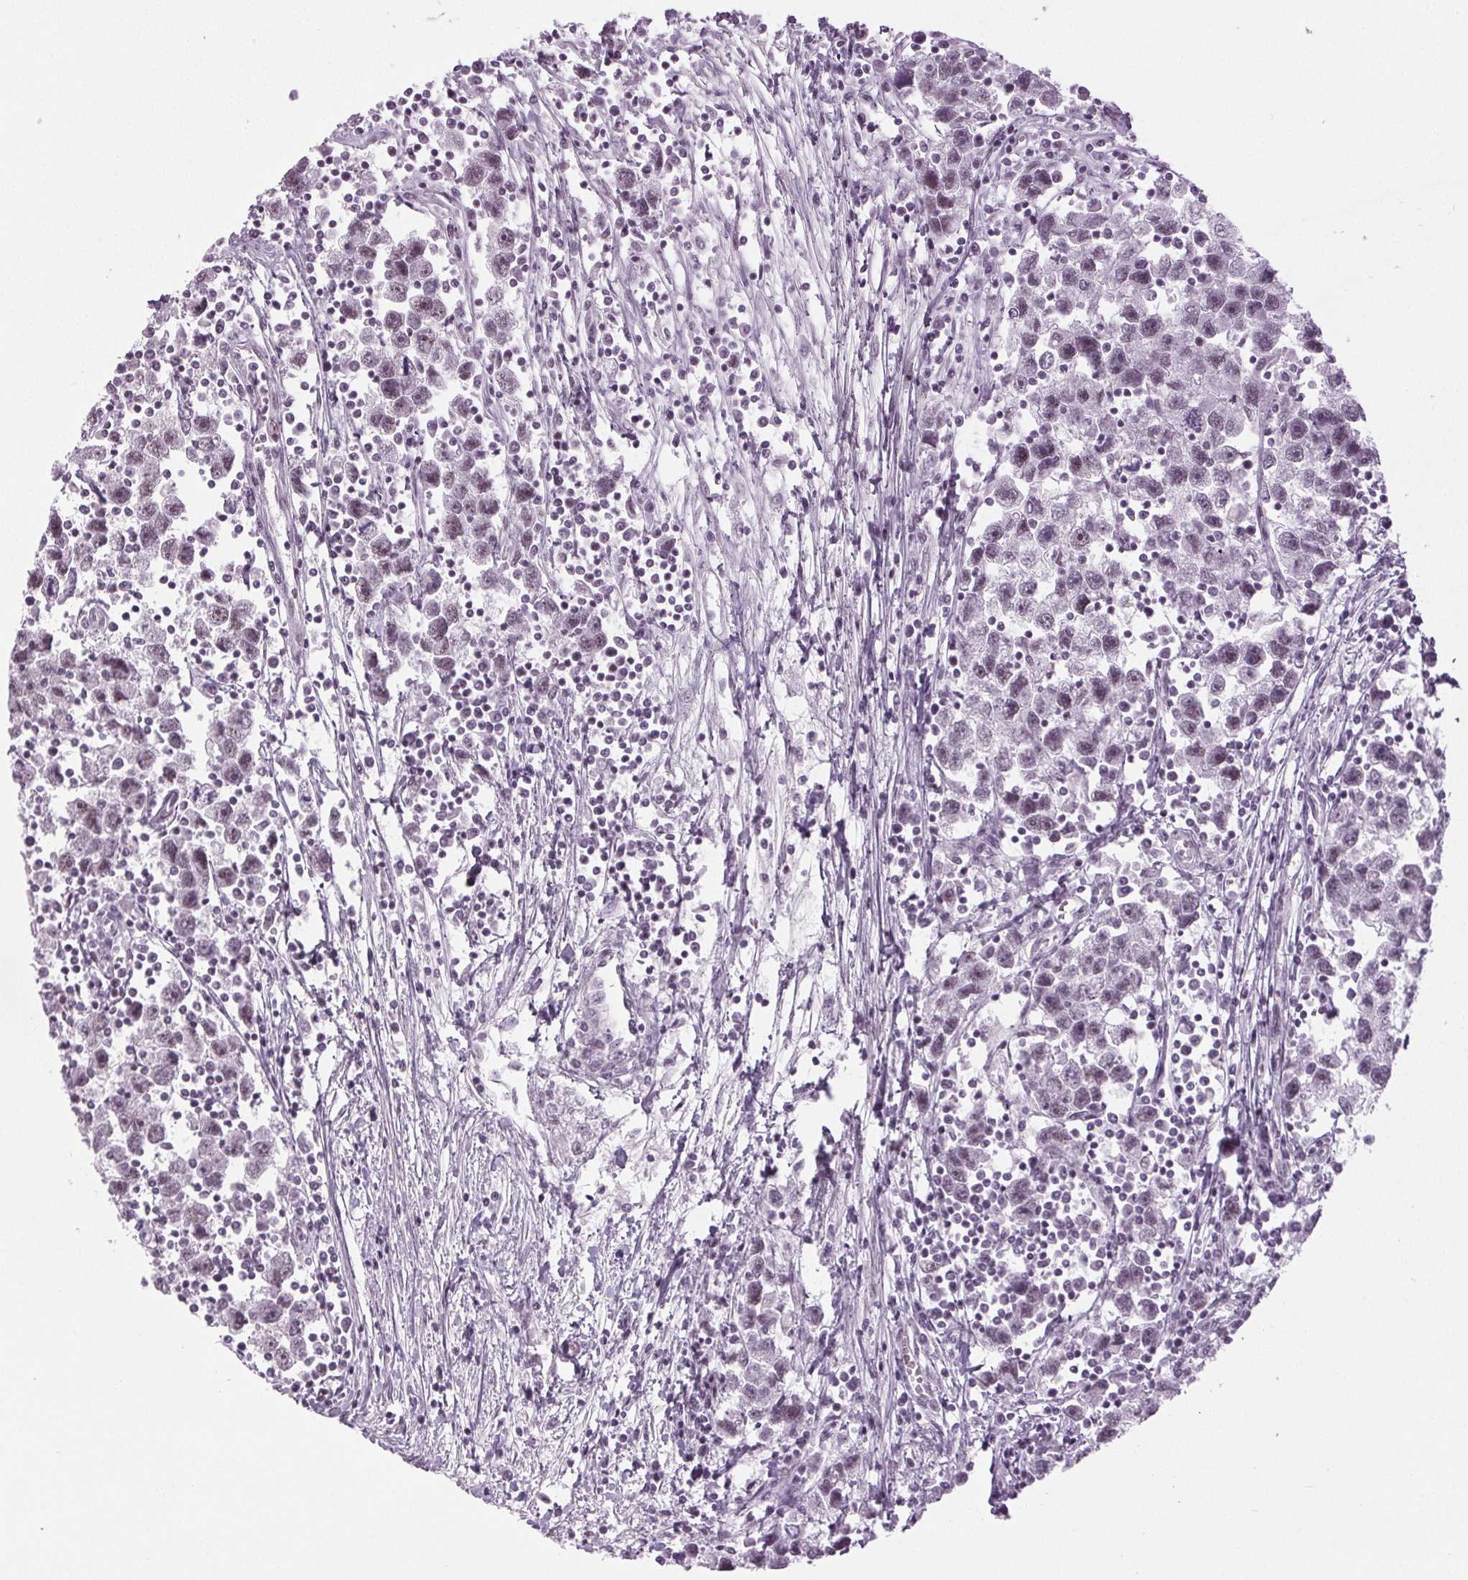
{"staining": {"intensity": "weak", "quantity": "25%-75%", "location": "nuclear"}, "tissue": "testis cancer", "cell_type": "Tumor cells", "image_type": "cancer", "snomed": [{"axis": "morphology", "description": "Seminoma, NOS"}, {"axis": "topography", "description": "Testis"}], "caption": "Brown immunohistochemical staining in testis seminoma demonstrates weak nuclear positivity in about 25%-75% of tumor cells.", "gene": "DNAH12", "patient": {"sex": "male", "age": 30}}